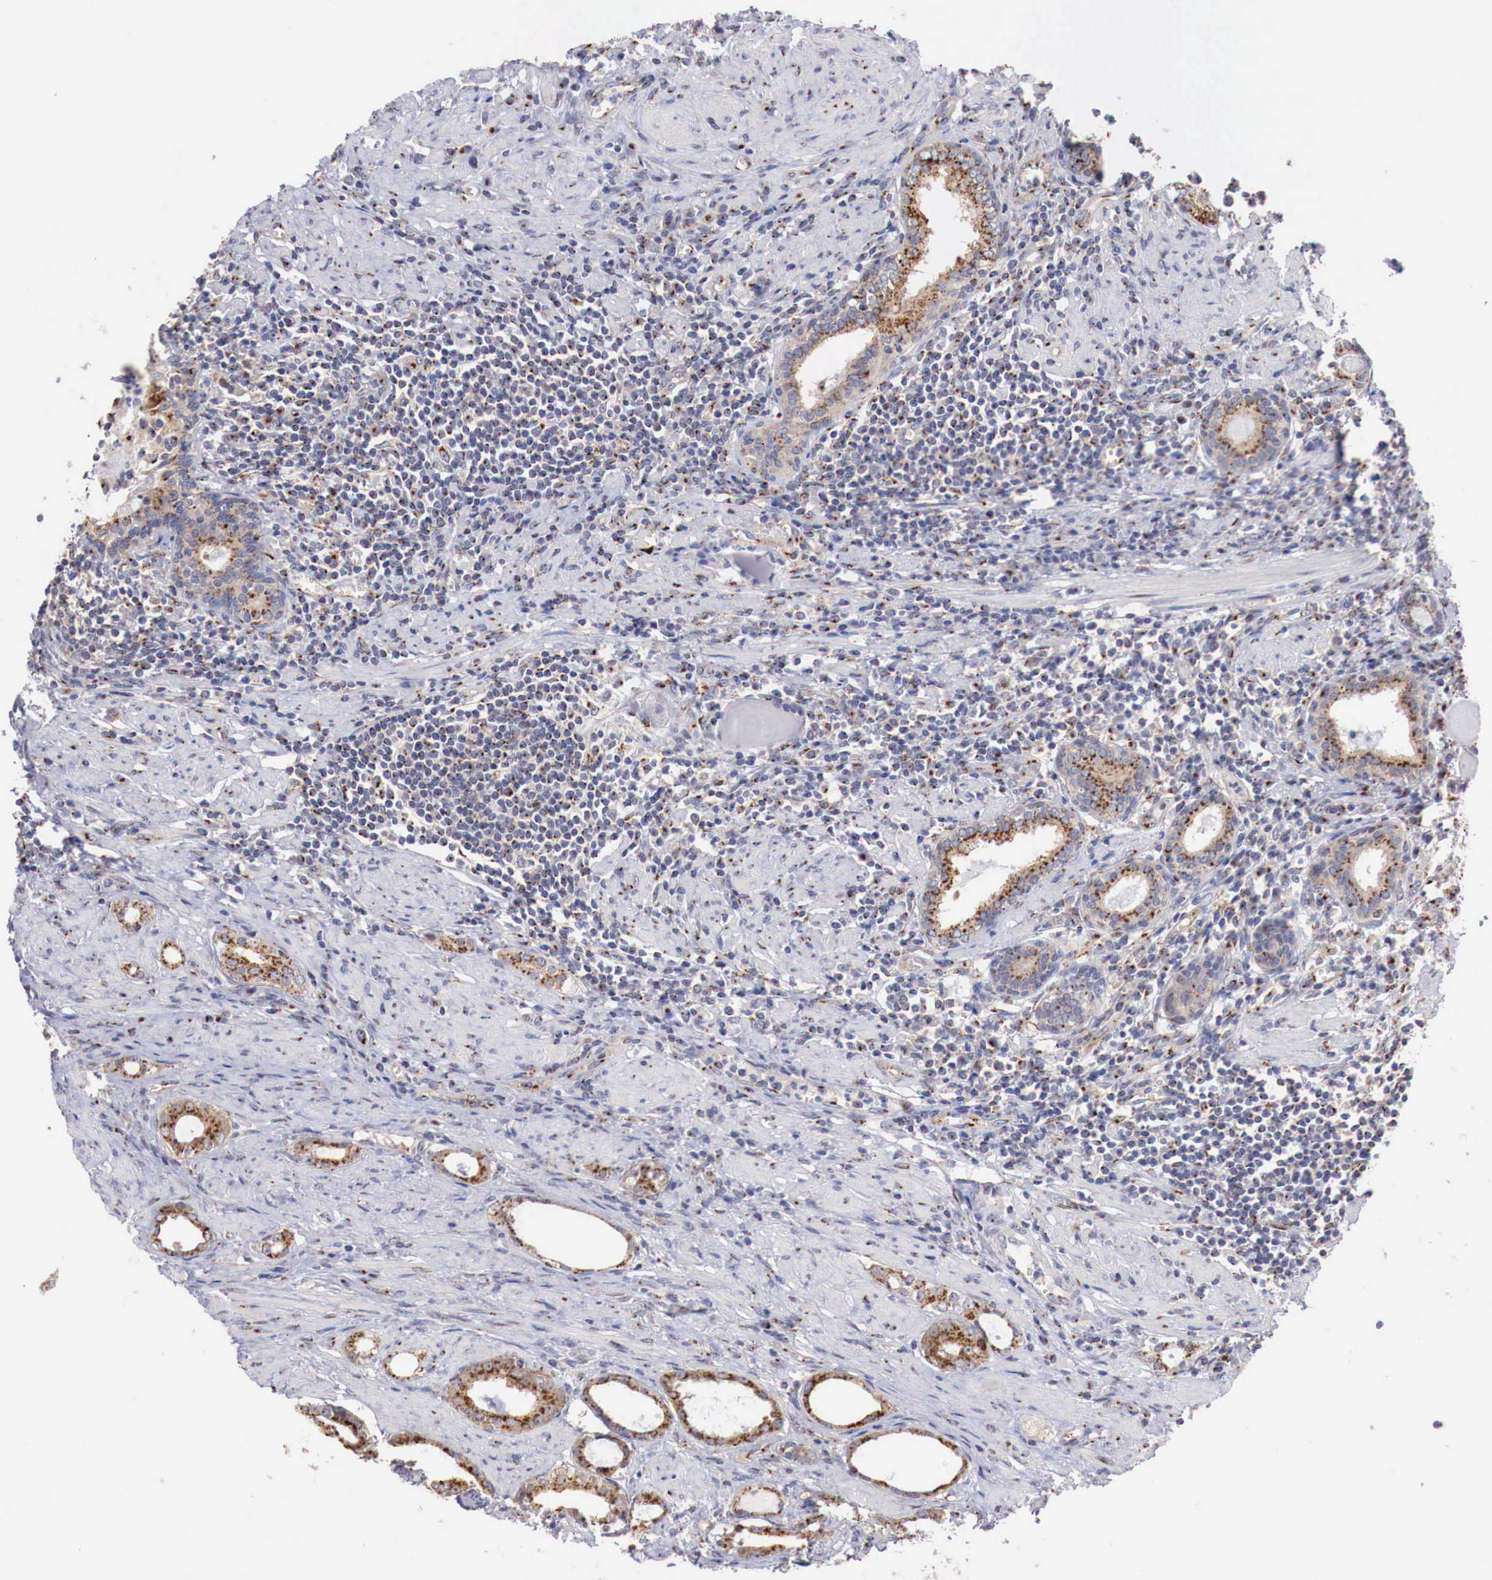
{"staining": {"intensity": "moderate", "quantity": ">75%", "location": "cytoplasmic/membranous"}, "tissue": "prostate cancer", "cell_type": "Tumor cells", "image_type": "cancer", "snomed": [{"axis": "morphology", "description": "Adenocarcinoma, Medium grade"}, {"axis": "topography", "description": "Prostate"}], "caption": "A brown stain shows moderate cytoplasmic/membranous staining of a protein in human medium-grade adenocarcinoma (prostate) tumor cells.", "gene": "SYAP1", "patient": {"sex": "male", "age": 73}}